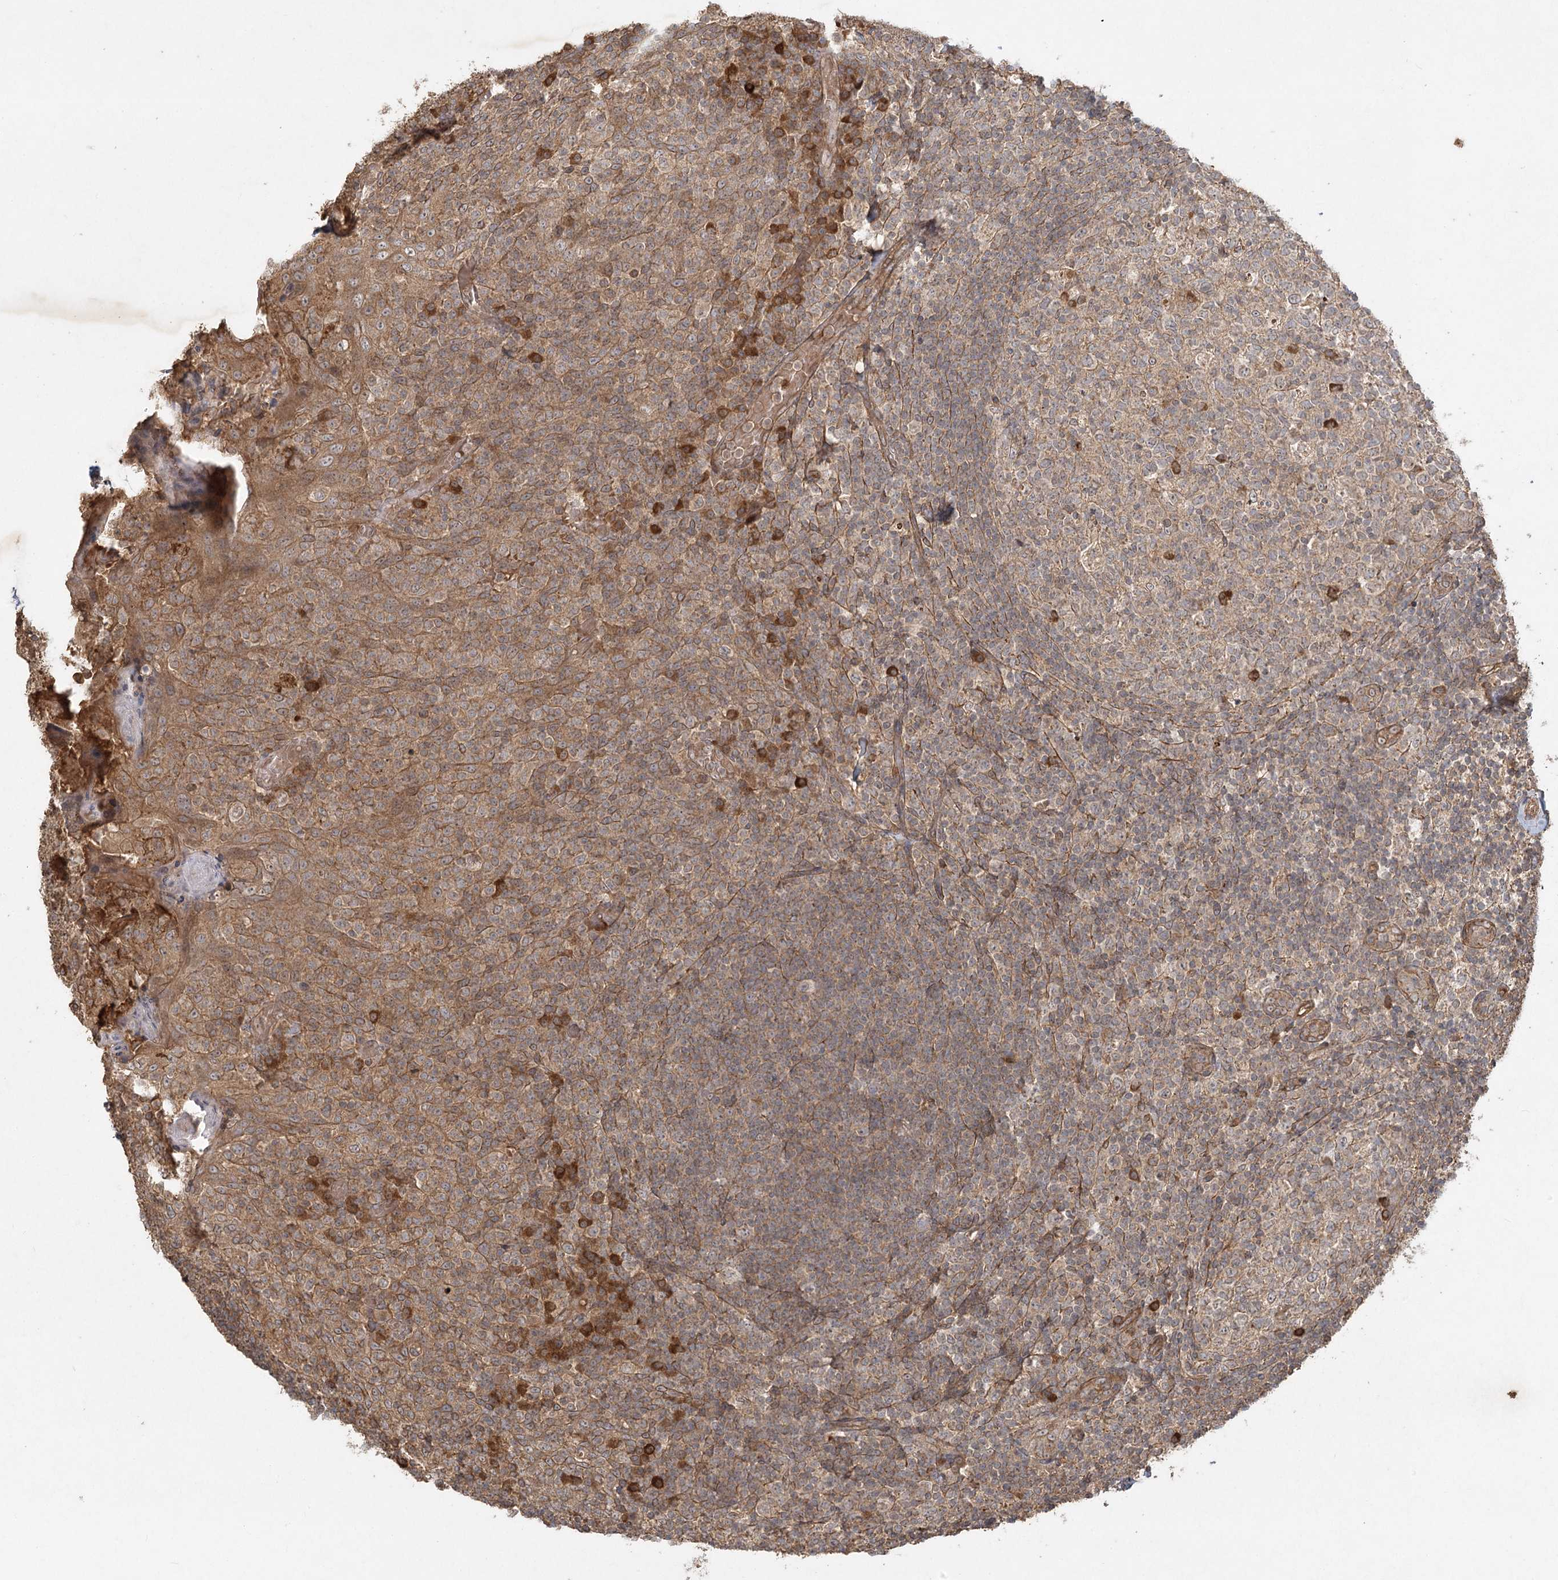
{"staining": {"intensity": "strong", "quantity": "<25%", "location": "cytoplasmic/membranous"}, "tissue": "tonsil", "cell_type": "Germinal center cells", "image_type": "normal", "snomed": [{"axis": "morphology", "description": "Normal tissue, NOS"}, {"axis": "topography", "description": "Tonsil"}], "caption": "Benign tonsil exhibits strong cytoplasmic/membranous expression in about <25% of germinal center cells, visualized by immunohistochemistry.", "gene": "ARL13A", "patient": {"sex": "female", "age": 19}}